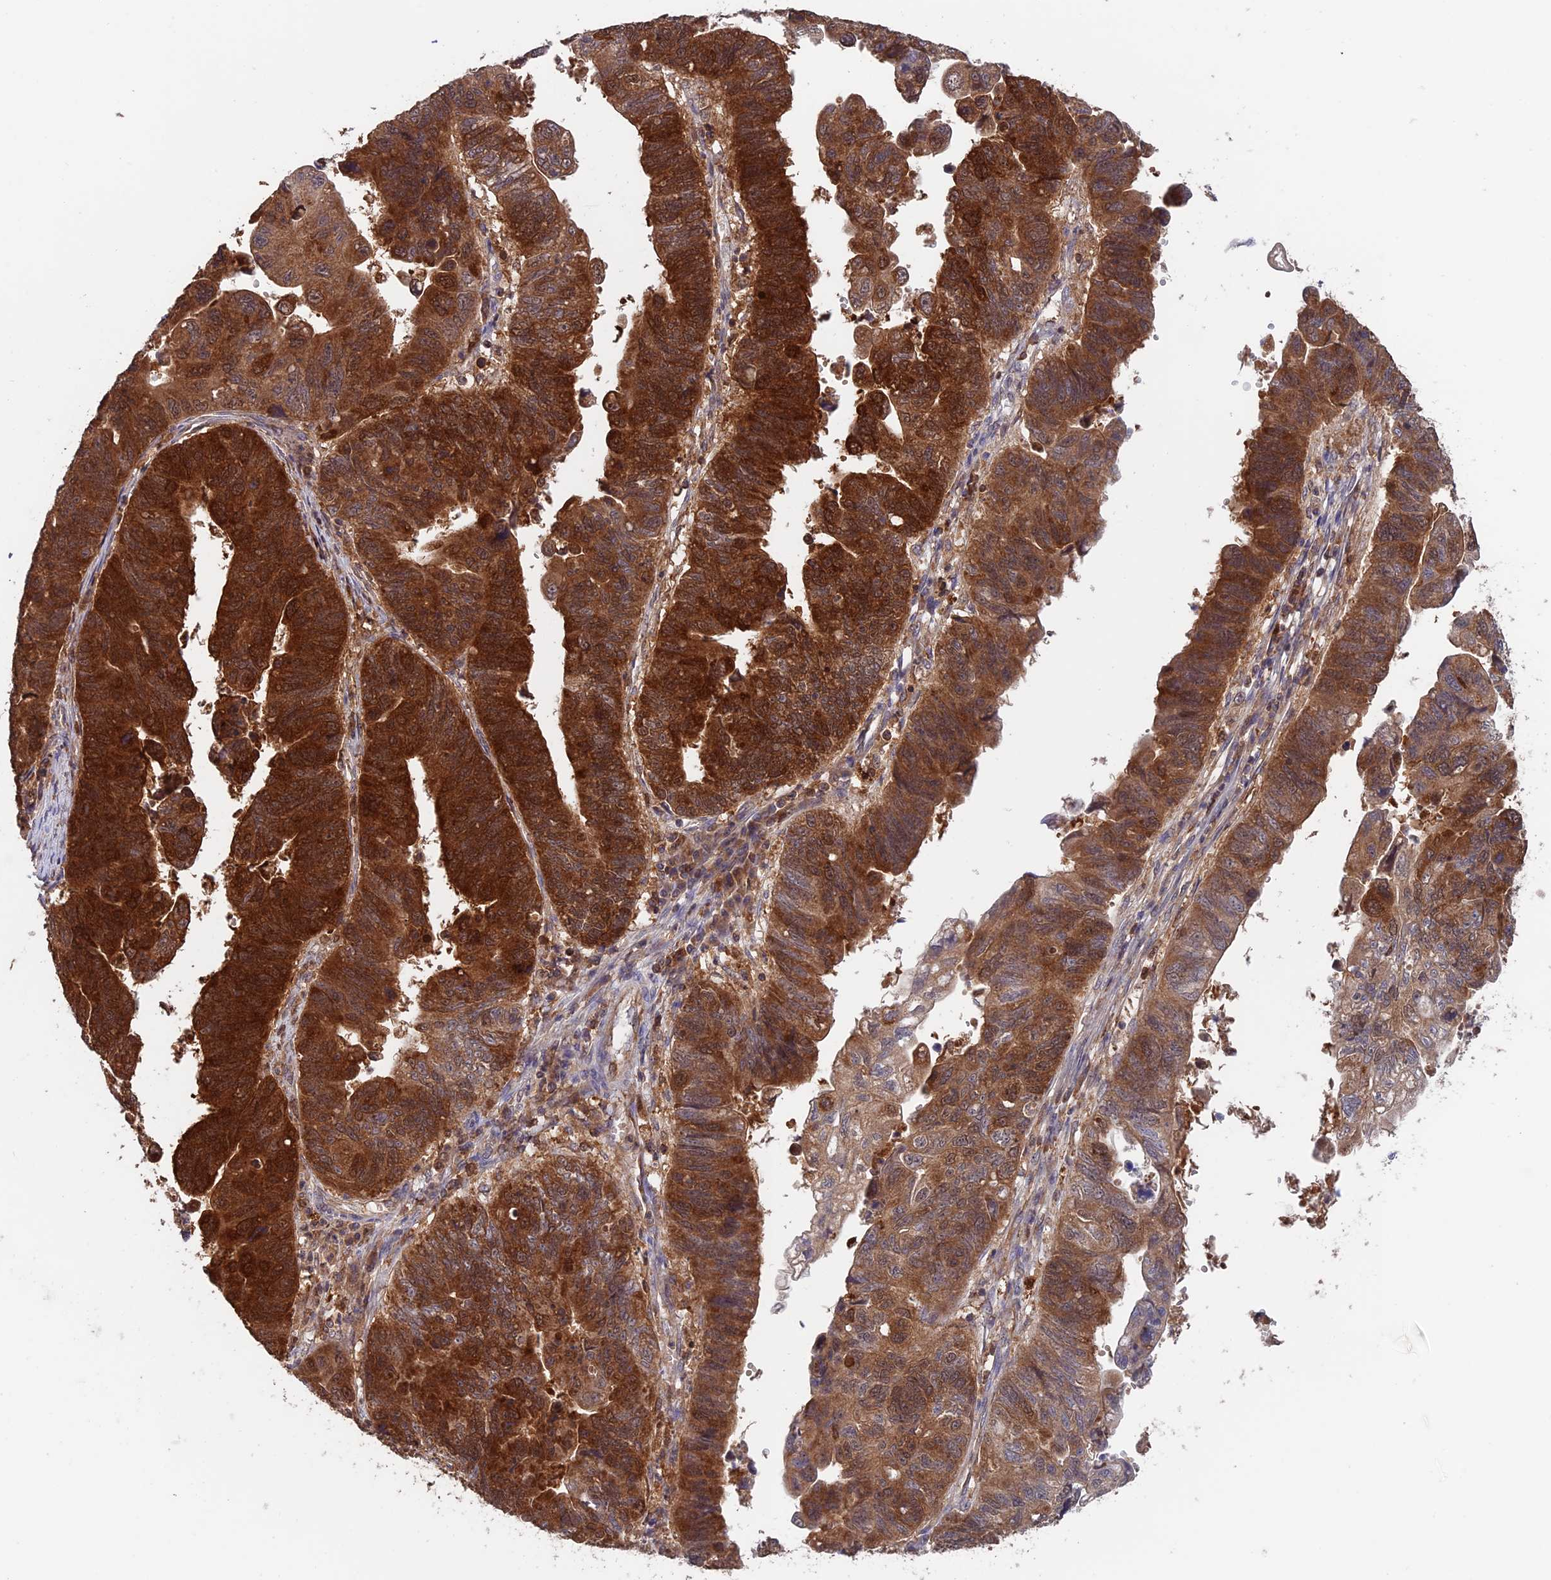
{"staining": {"intensity": "strong", "quantity": ">75%", "location": "cytoplasmic/membranous"}, "tissue": "stomach cancer", "cell_type": "Tumor cells", "image_type": "cancer", "snomed": [{"axis": "morphology", "description": "Adenocarcinoma, NOS"}, {"axis": "topography", "description": "Stomach"}], "caption": "A high-resolution histopathology image shows immunohistochemistry staining of stomach cancer, which demonstrates strong cytoplasmic/membranous expression in about >75% of tumor cells.", "gene": "DTYMK", "patient": {"sex": "male", "age": 59}}